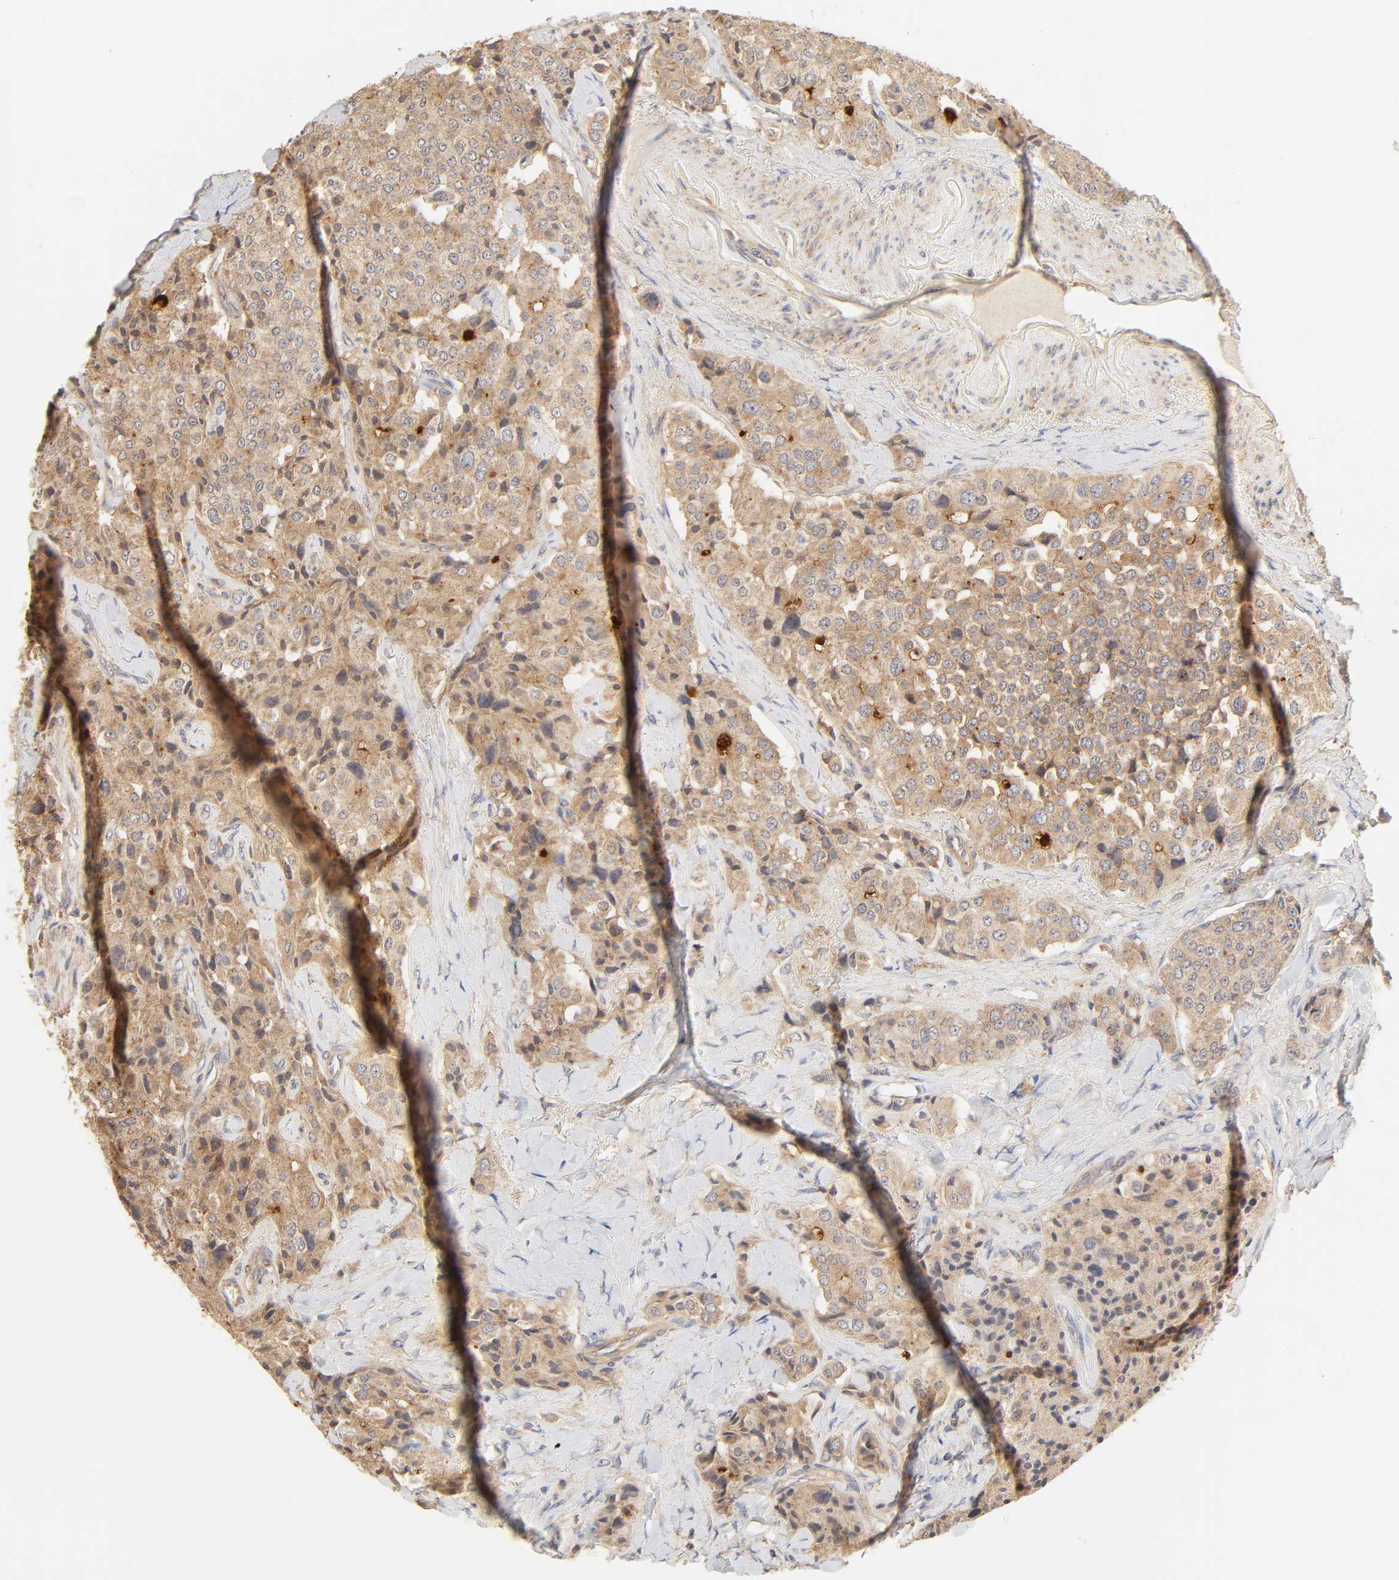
{"staining": {"intensity": "moderate", "quantity": ">75%", "location": "cytoplasmic/membranous"}, "tissue": "carcinoid", "cell_type": "Tumor cells", "image_type": "cancer", "snomed": [{"axis": "morphology", "description": "Carcinoid, malignant, NOS"}, {"axis": "topography", "description": "Colon"}], "caption": "A micrograph of carcinoid stained for a protein exhibits moderate cytoplasmic/membranous brown staining in tumor cells. (DAB = brown stain, brightfield microscopy at high magnification).", "gene": "EPS8", "patient": {"sex": "female", "age": 61}}